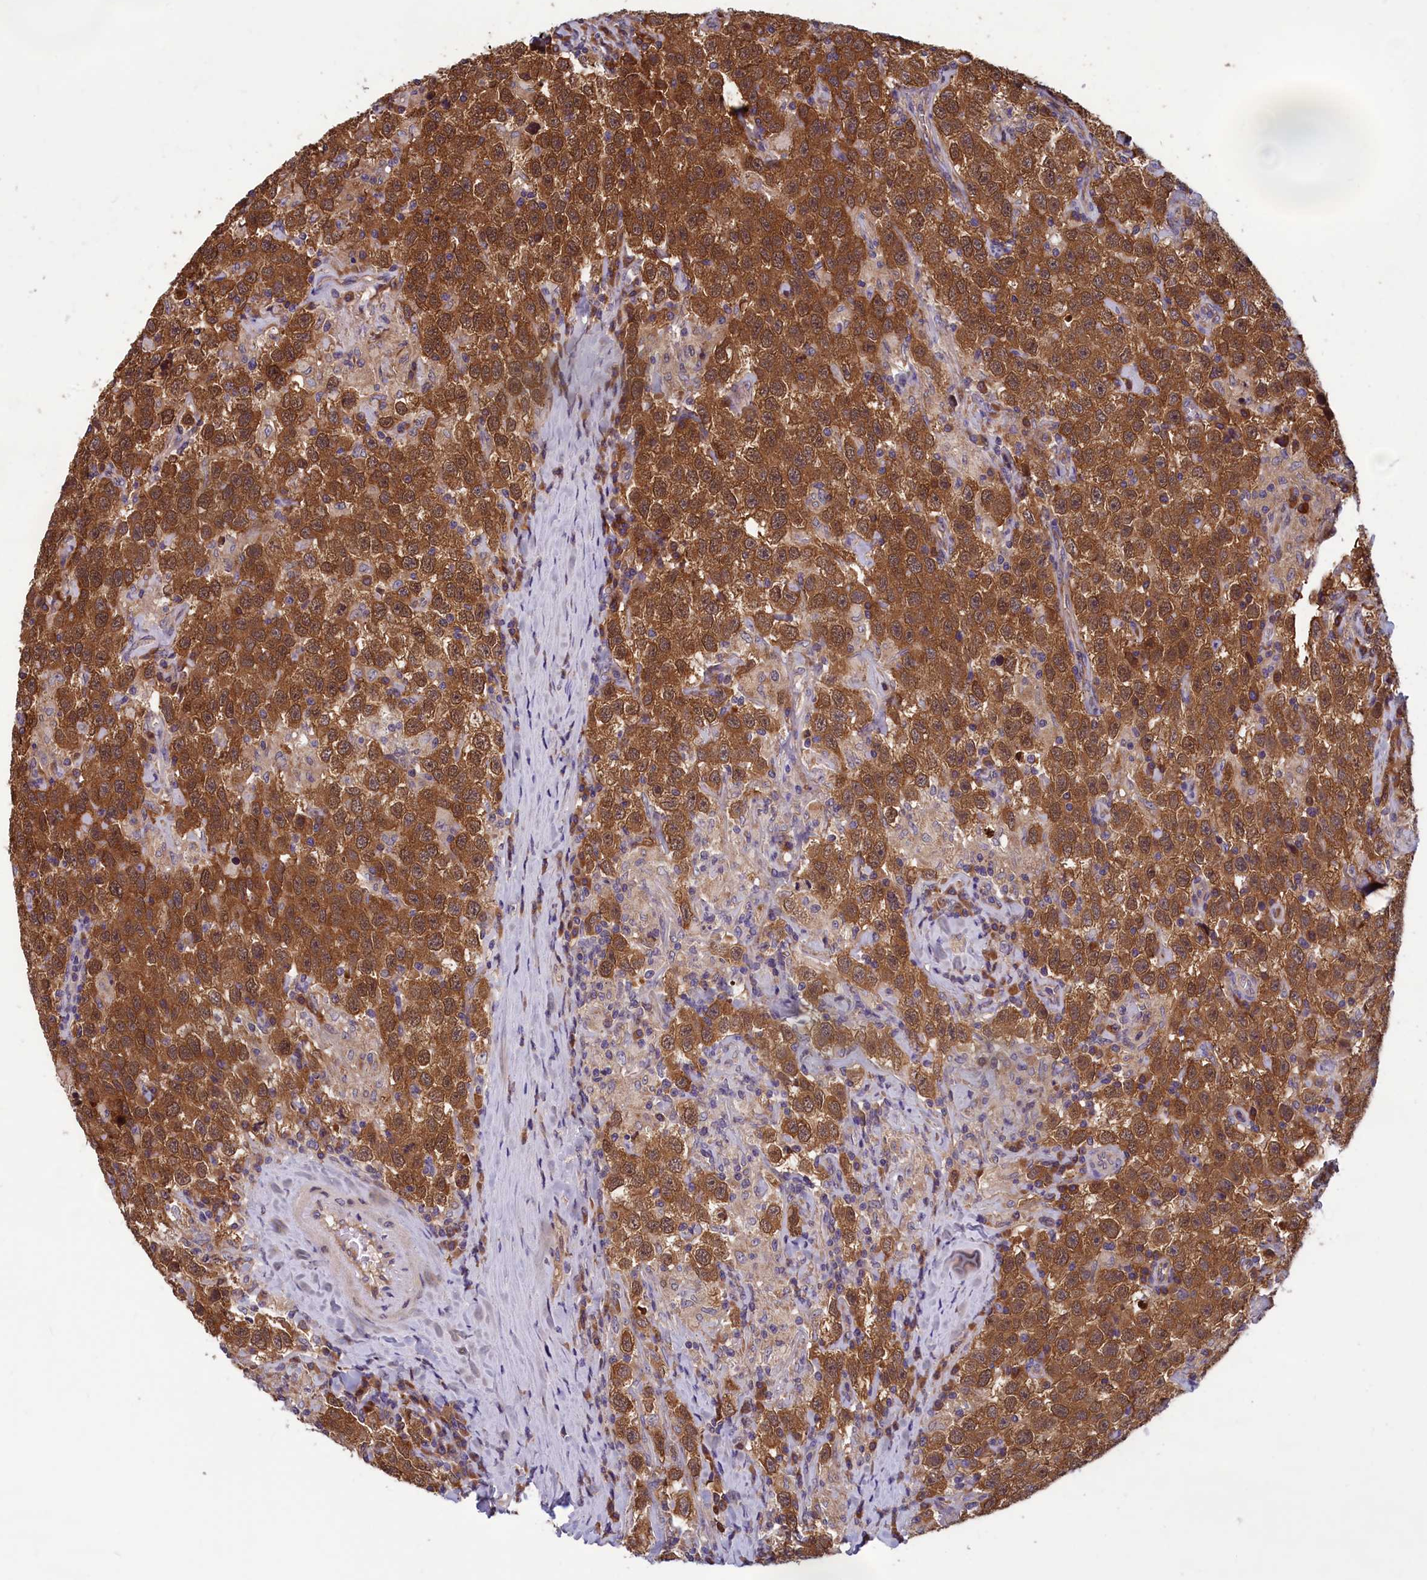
{"staining": {"intensity": "moderate", "quantity": ">75%", "location": "cytoplasmic/membranous"}, "tissue": "testis cancer", "cell_type": "Tumor cells", "image_type": "cancer", "snomed": [{"axis": "morphology", "description": "Seminoma, NOS"}, {"axis": "topography", "description": "Testis"}], "caption": "Immunohistochemical staining of human testis cancer (seminoma) shows medium levels of moderate cytoplasmic/membranous positivity in approximately >75% of tumor cells.", "gene": "CCDC15", "patient": {"sex": "male", "age": 41}}